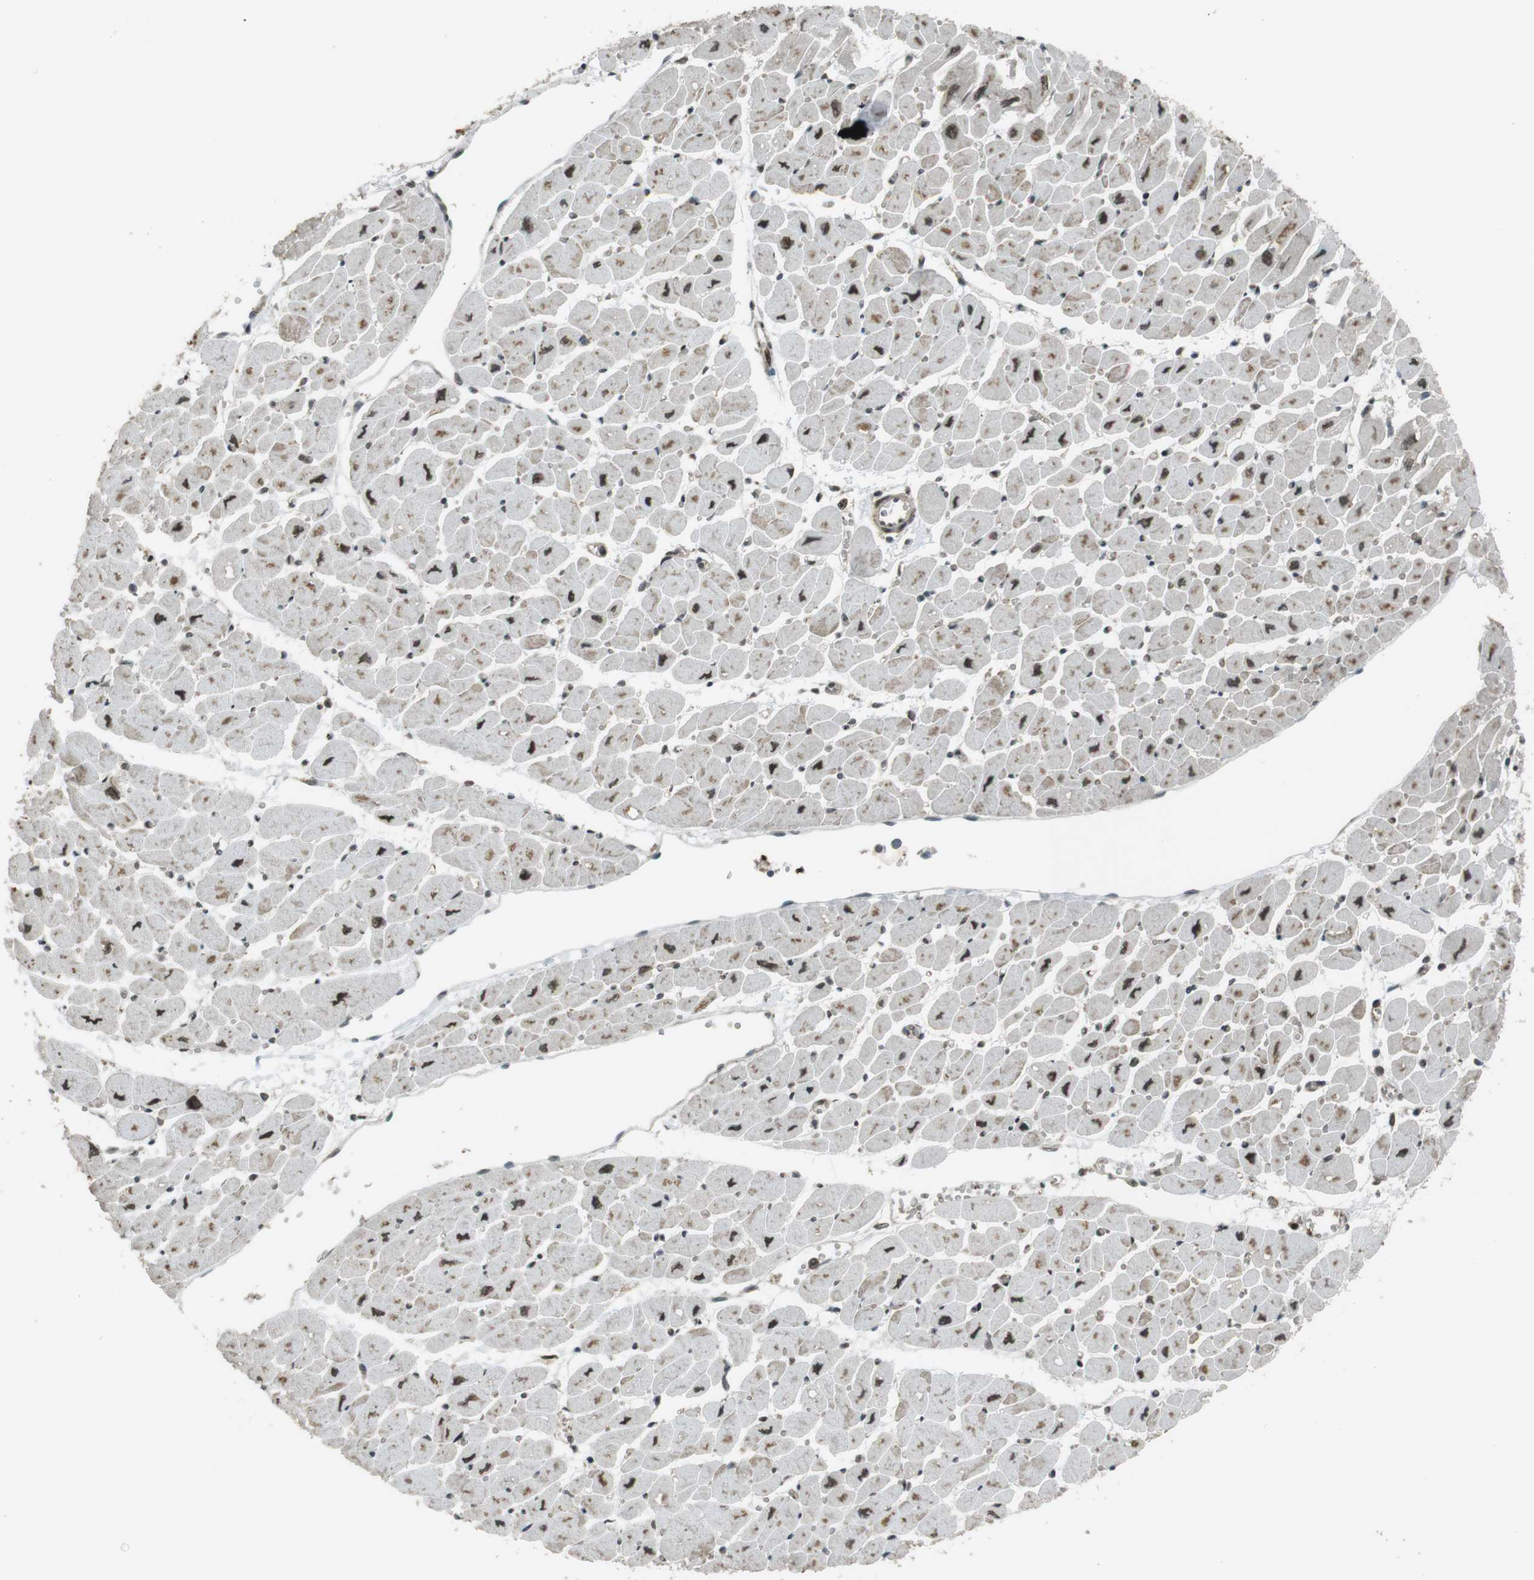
{"staining": {"intensity": "moderate", "quantity": ">75%", "location": "nuclear"}, "tissue": "heart muscle", "cell_type": "Cardiomyocytes", "image_type": "normal", "snomed": [{"axis": "morphology", "description": "Normal tissue, NOS"}, {"axis": "topography", "description": "Heart"}], "caption": "An immunohistochemistry histopathology image of benign tissue is shown. Protein staining in brown labels moderate nuclear positivity in heart muscle within cardiomyocytes.", "gene": "SLITRK5", "patient": {"sex": "female", "age": 54}}